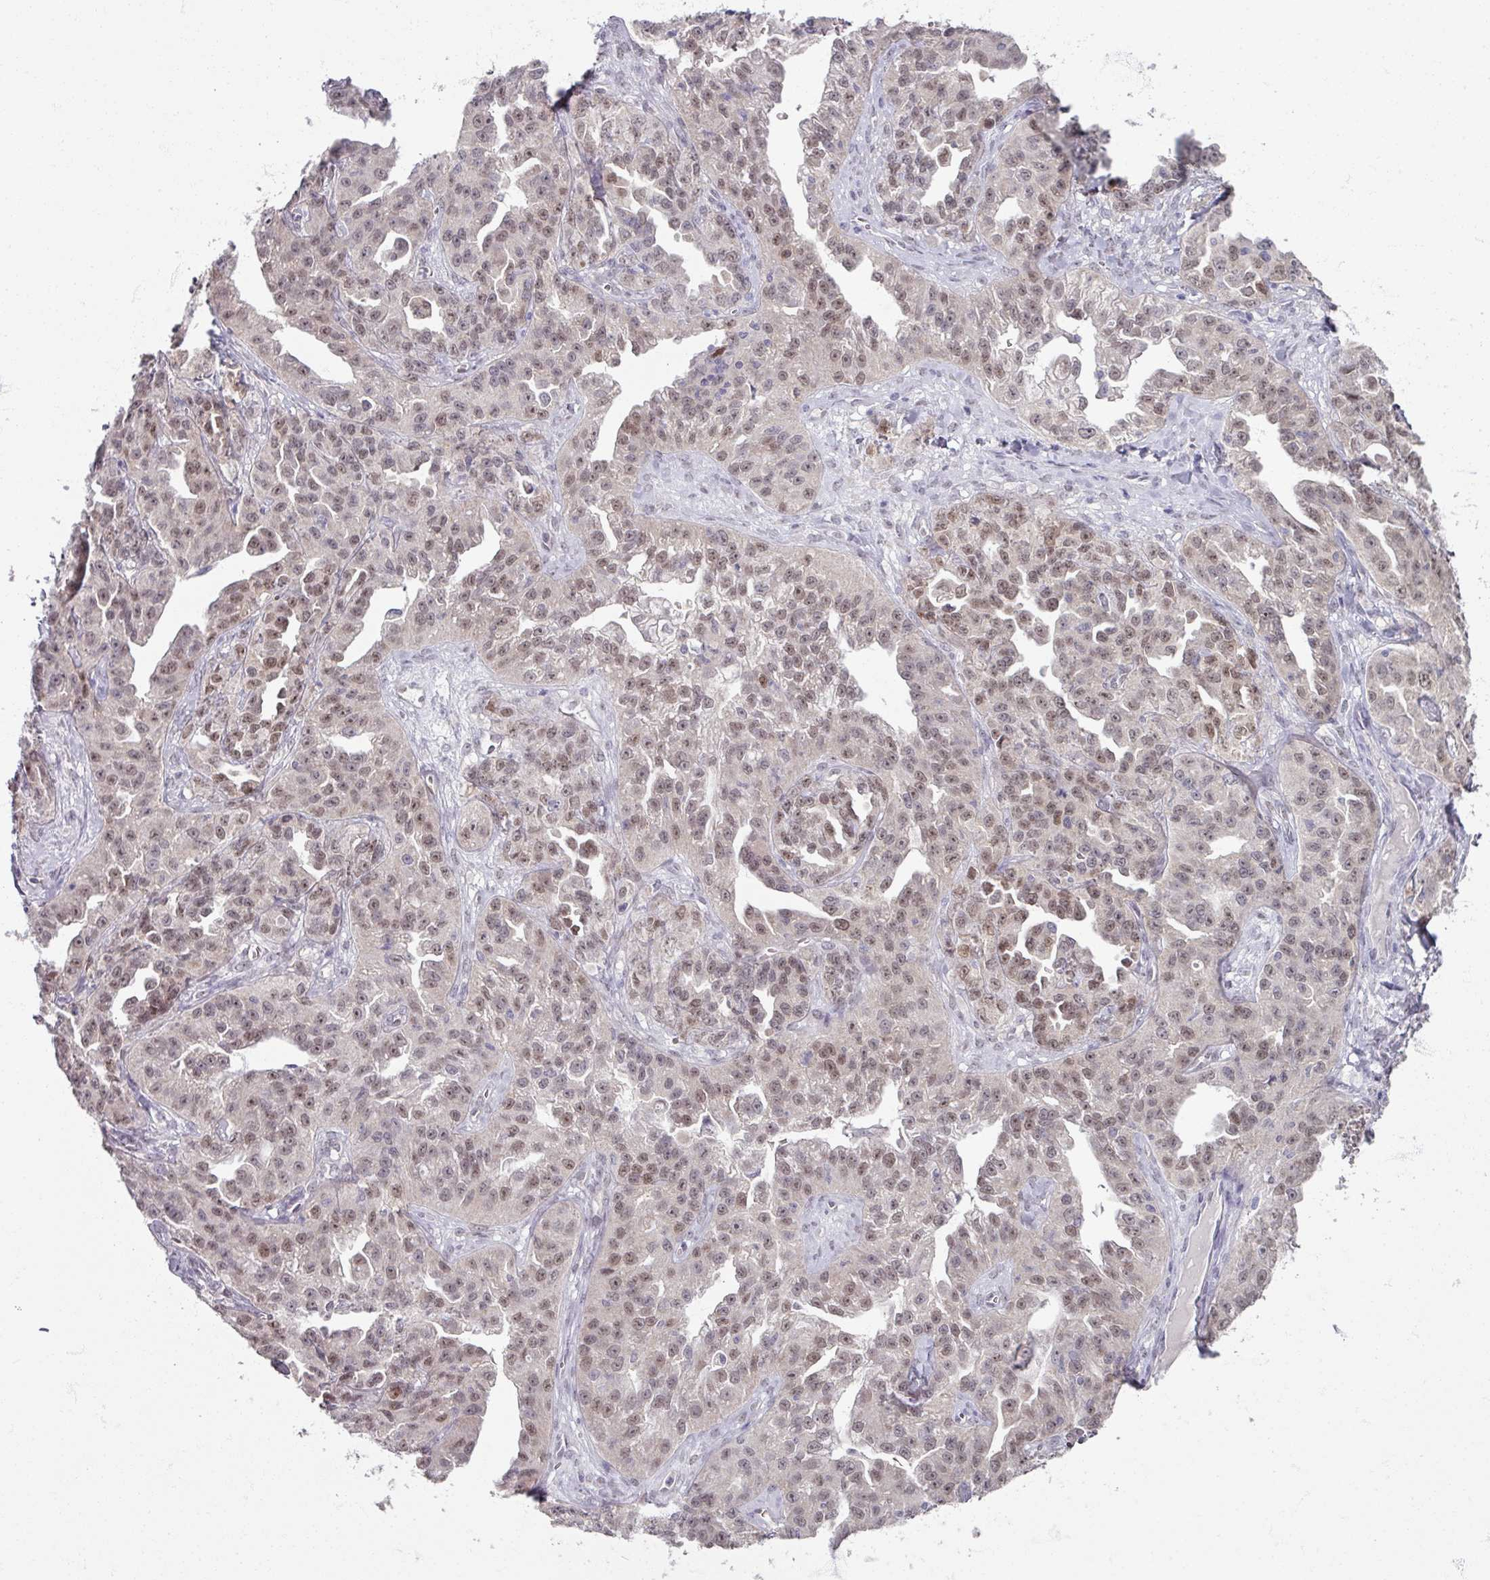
{"staining": {"intensity": "weak", "quantity": ">75%", "location": "nuclear"}, "tissue": "ovarian cancer", "cell_type": "Tumor cells", "image_type": "cancer", "snomed": [{"axis": "morphology", "description": "Cystadenocarcinoma, serous, NOS"}, {"axis": "topography", "description": "Ovary"}], "caption": "Human ovarian cancer (serous cystadenocarcinoma) stained with a brown dye exhibits weak nuclear positive expression in about >75% of tumor cells.", "gene": "SOX11", "patient": {"sex": "female", "age": 75}}